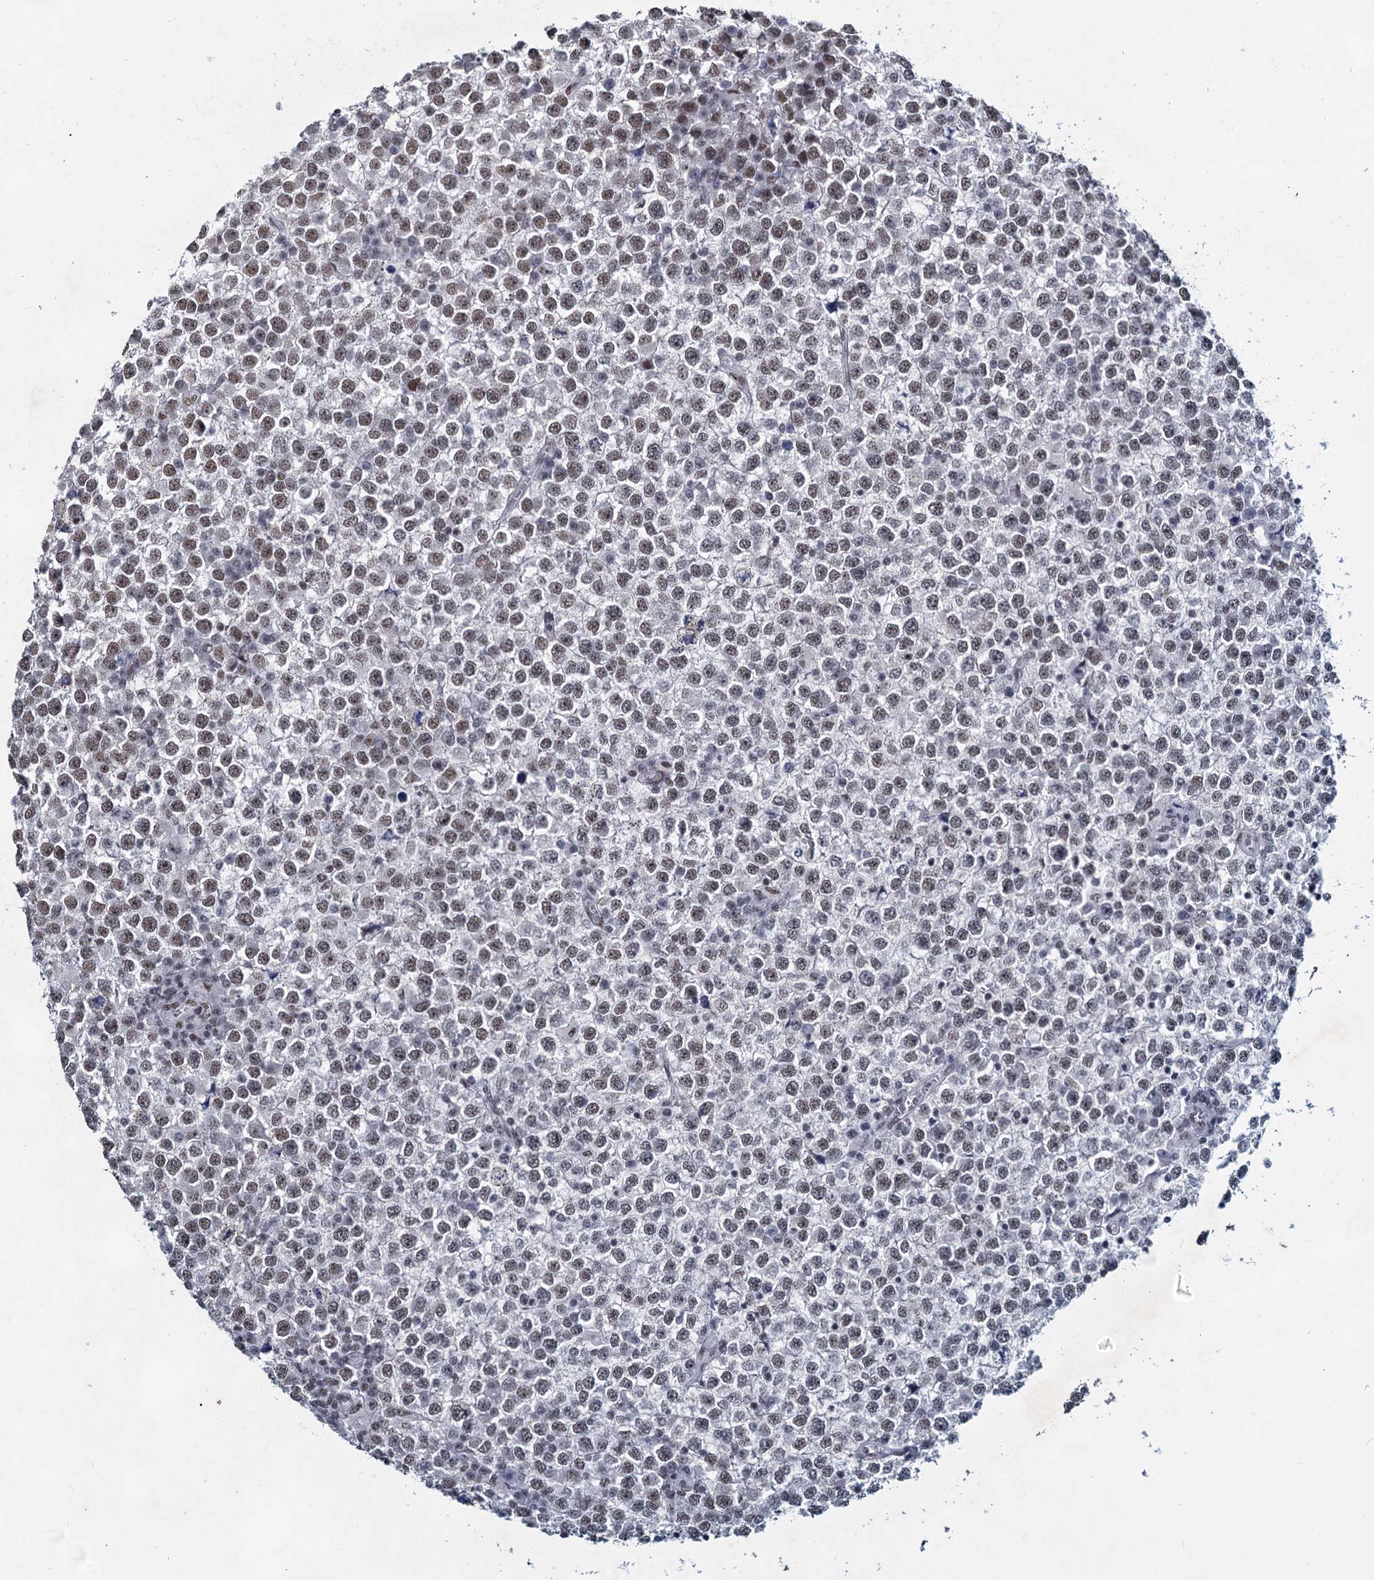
{"staining": {"intensity": "weak", "quantity": ">75%", "location": "nuclear"}, "tissue": "testis cancer", "cell_type": "Tumor cells", "image_type": "cancer", "snomed": [{"axis": "morphology", "description": "Seminoma, NOS"}, {"axis": "topography", "description": "Testis"}], "caption": "This micrograph shows immunohistochemistry (IHC) staining of testis cancer (seminoma), with low weak nuclear expression in about >75% of tumor cells.", "gene": "METTL14", "patient": {"sex": "male", "age": 65}}